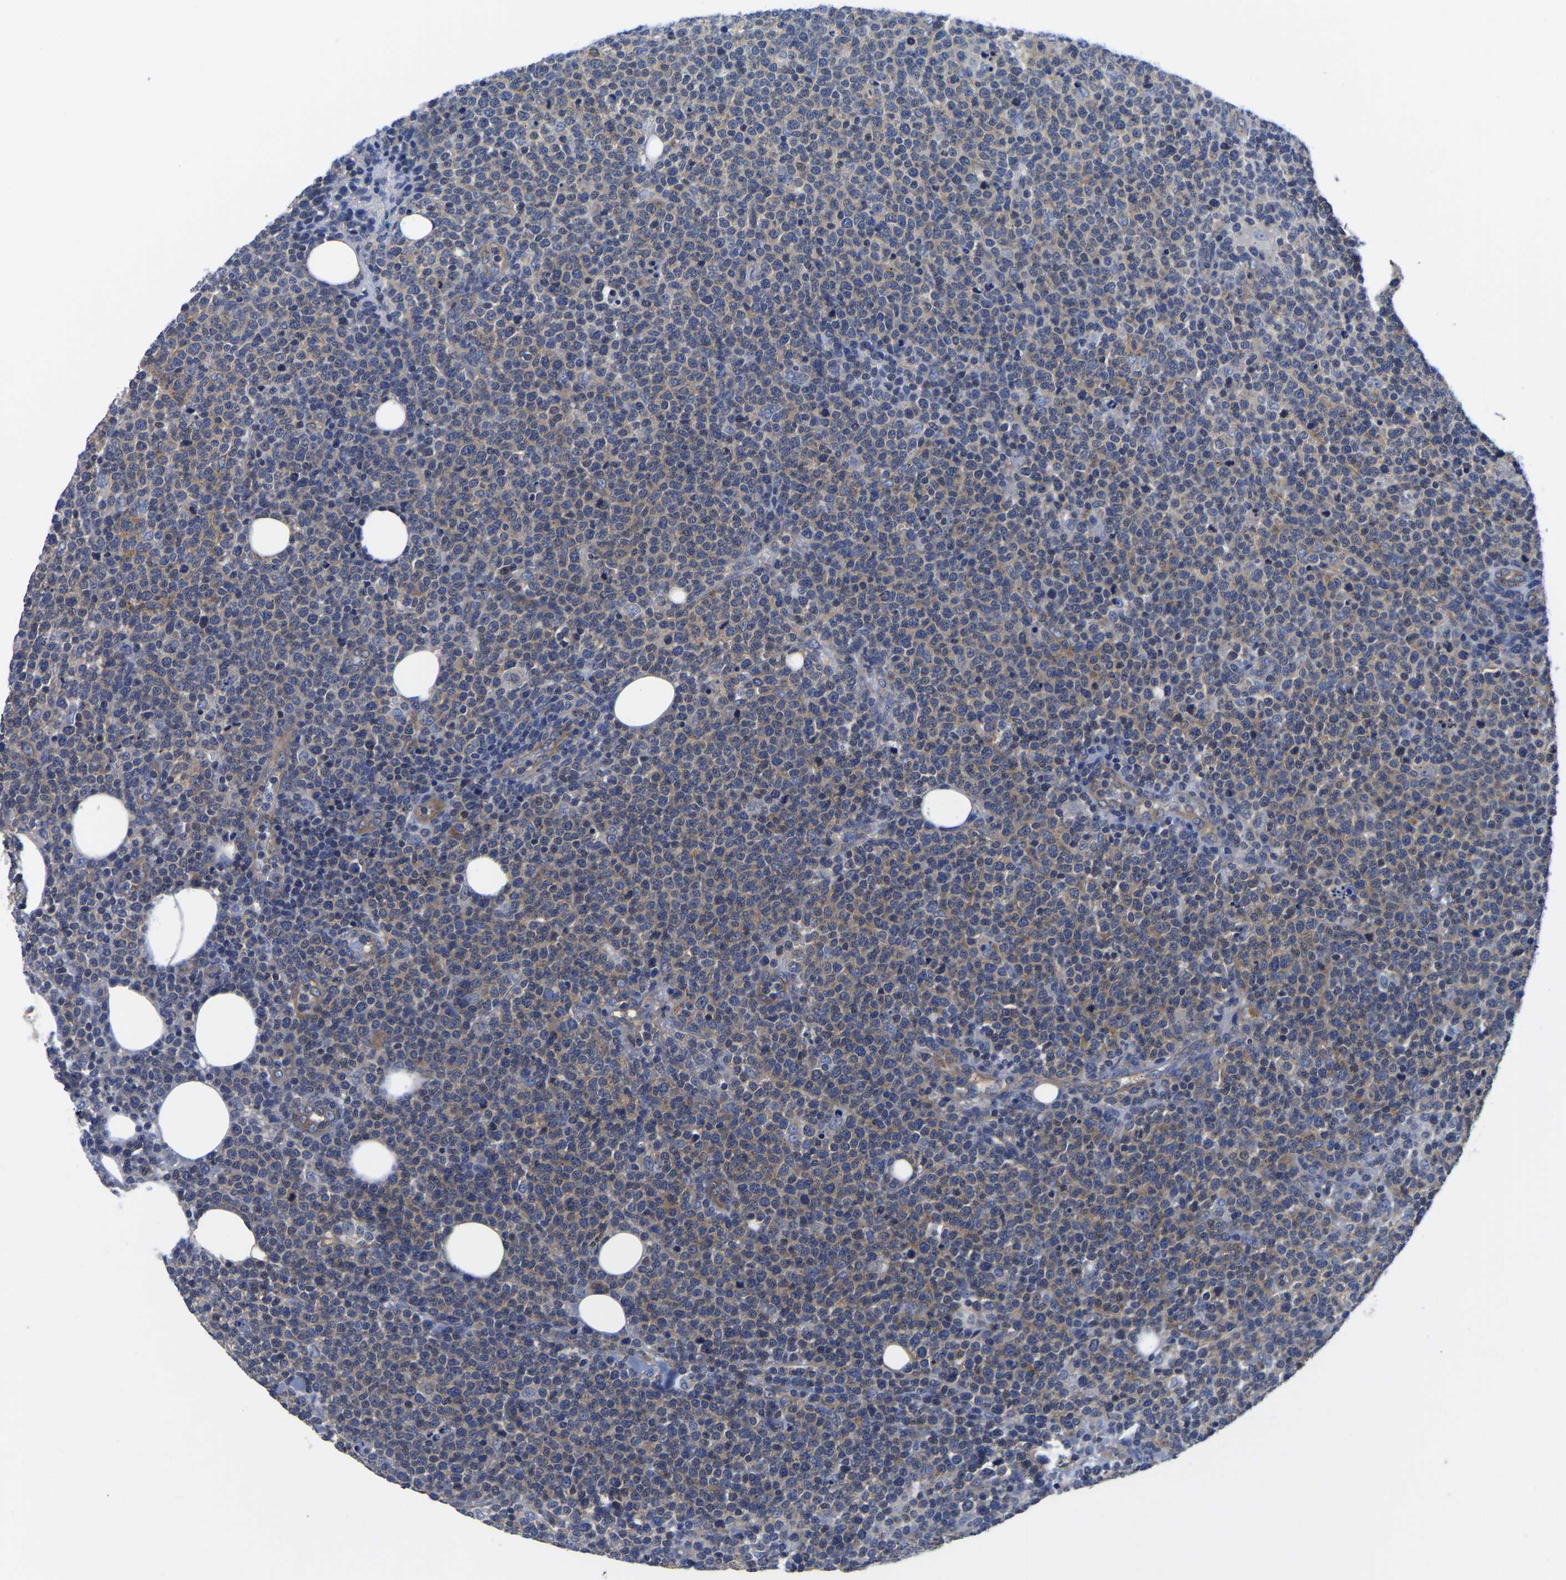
{"staining": {"intensity": "weak", "quantity": ">75%", "location": "cytoplasmic/membranous"}, "tissue": "lymphoma", "cell_type": "Tumor cells", "image_type": "cancer", "snomed": [{"axis": "morphology", "description": "Malignant lymphoma, non-Hodgkin's type, High grade"}, {"axis": "topography", "description": "Lymph node"}], "caption": "Tumor cells display weak cytoplasmic/membranous staining in approximately >75% of cells in malignant lymphoma, non-Hodgkin's type (high-grade). Nuclei are stained in blue.", "gene": "TFG", "patient": {"sex": "male", "age": 61}}